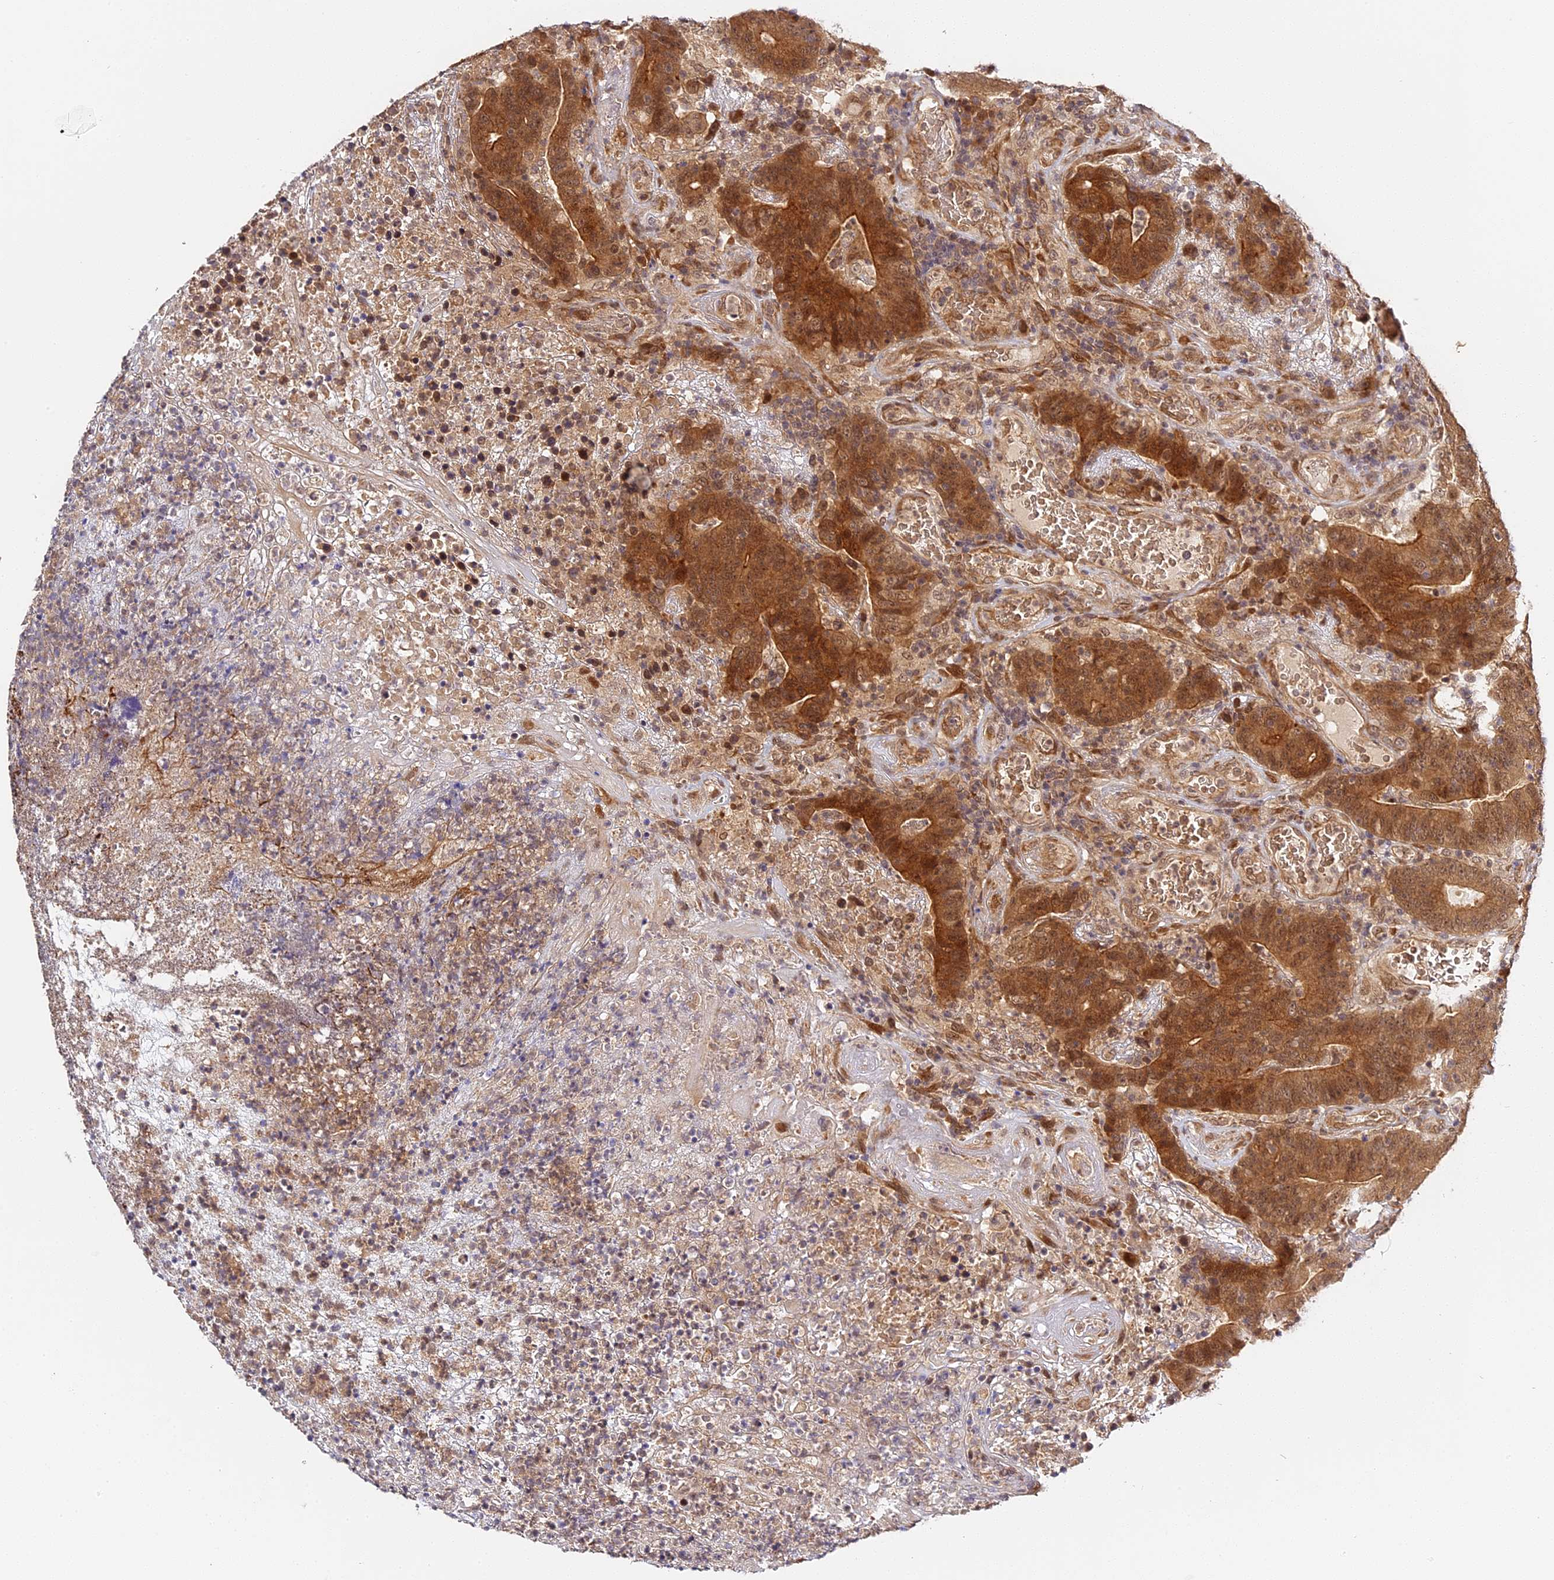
{"staining": {"intensity": "moderate", "quantity": ">75%", "location": "cytoplasmic/membranous"}, "tissue": "colorectal cancer", "cell_type": "Tumor cells", "image_type": "cancer", "snomed": [{"axis": "morphology", "description": "Normal tissue, NOS"}, {"axis": "morphology", "description": "Adenocarcinoma, NOS"}, {"axis": "topography", "description": "Colon"}], "caption": "Immunohistochemistry photomicrograph of human colorectal cancer (adenocarcinoma) stained for a protein (brown), which exhibits medium levels of moderate cytoplasmic/membranous expression in approximately >75% of tumor cells.", "gene": "IMPACT", "patient": {"sex": "female", "age": 75}}